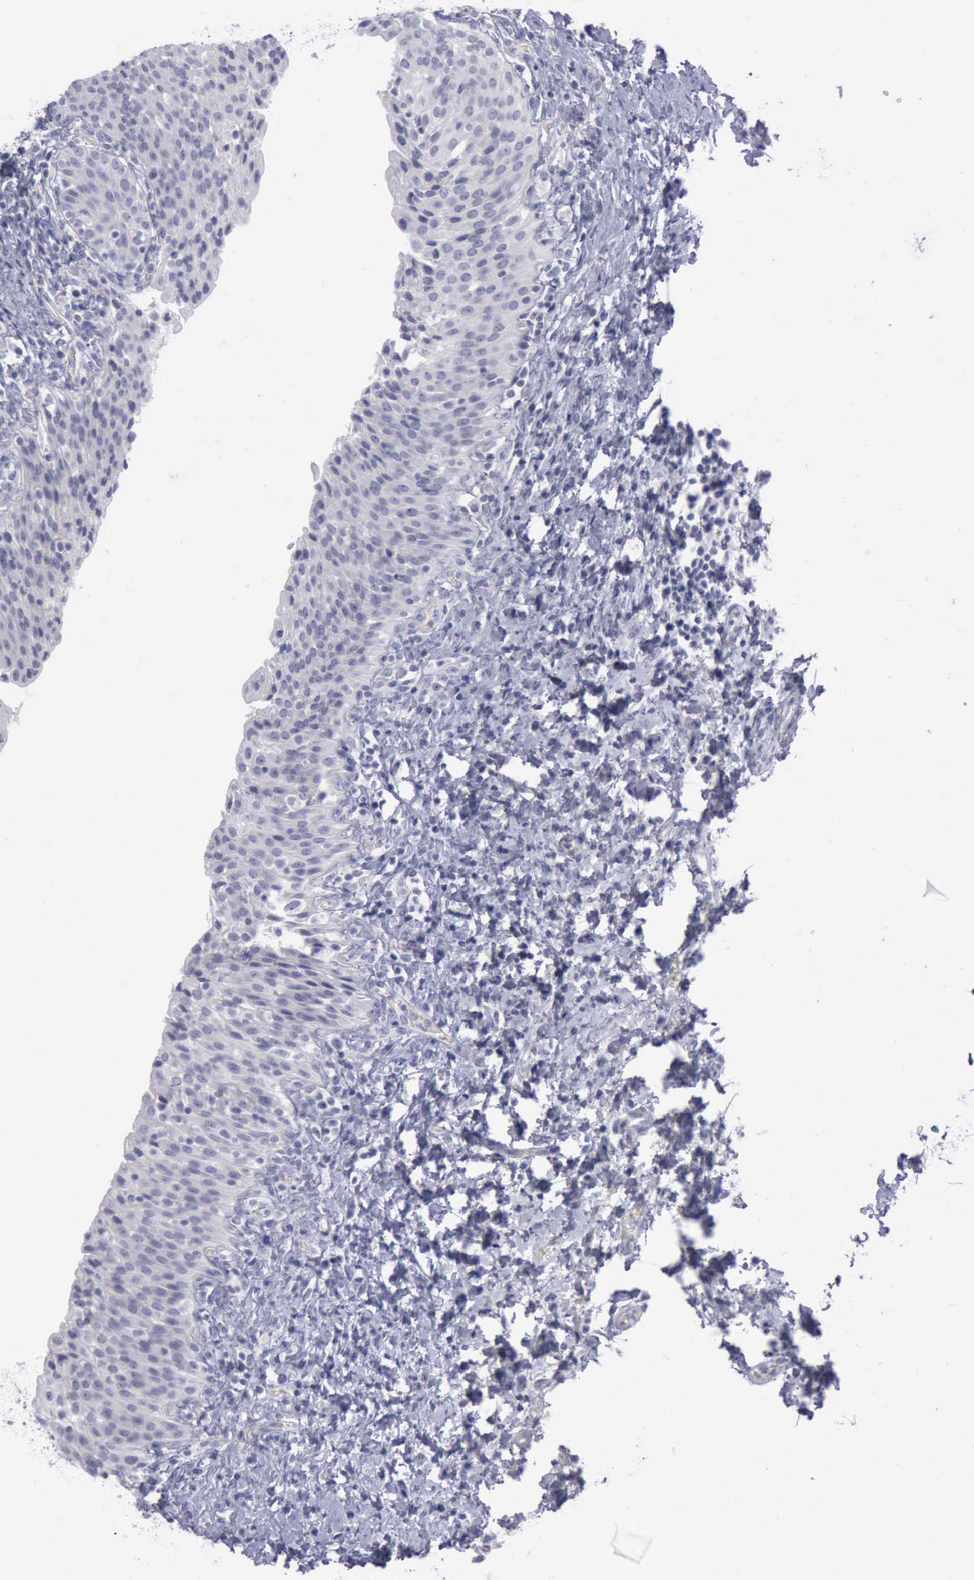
{"staining": {"intensity": "negative", "quantity": "none", "location": "none"}, "tissue": "urinary bladder", "cell_type": "Urothelial cells", "image_type": "normal", "snomed": [{"axis": "morphology", "description": "Normal tissue, NOS"}, {"axis": "topography", "description": "Urinary bladder"}], "caption": "The immunohistochemistry micrograph has no significant staining in urothelial cells of urinary bladder.", "gene": "CDH2", "patient": {"sex": "male", "age": 51}}